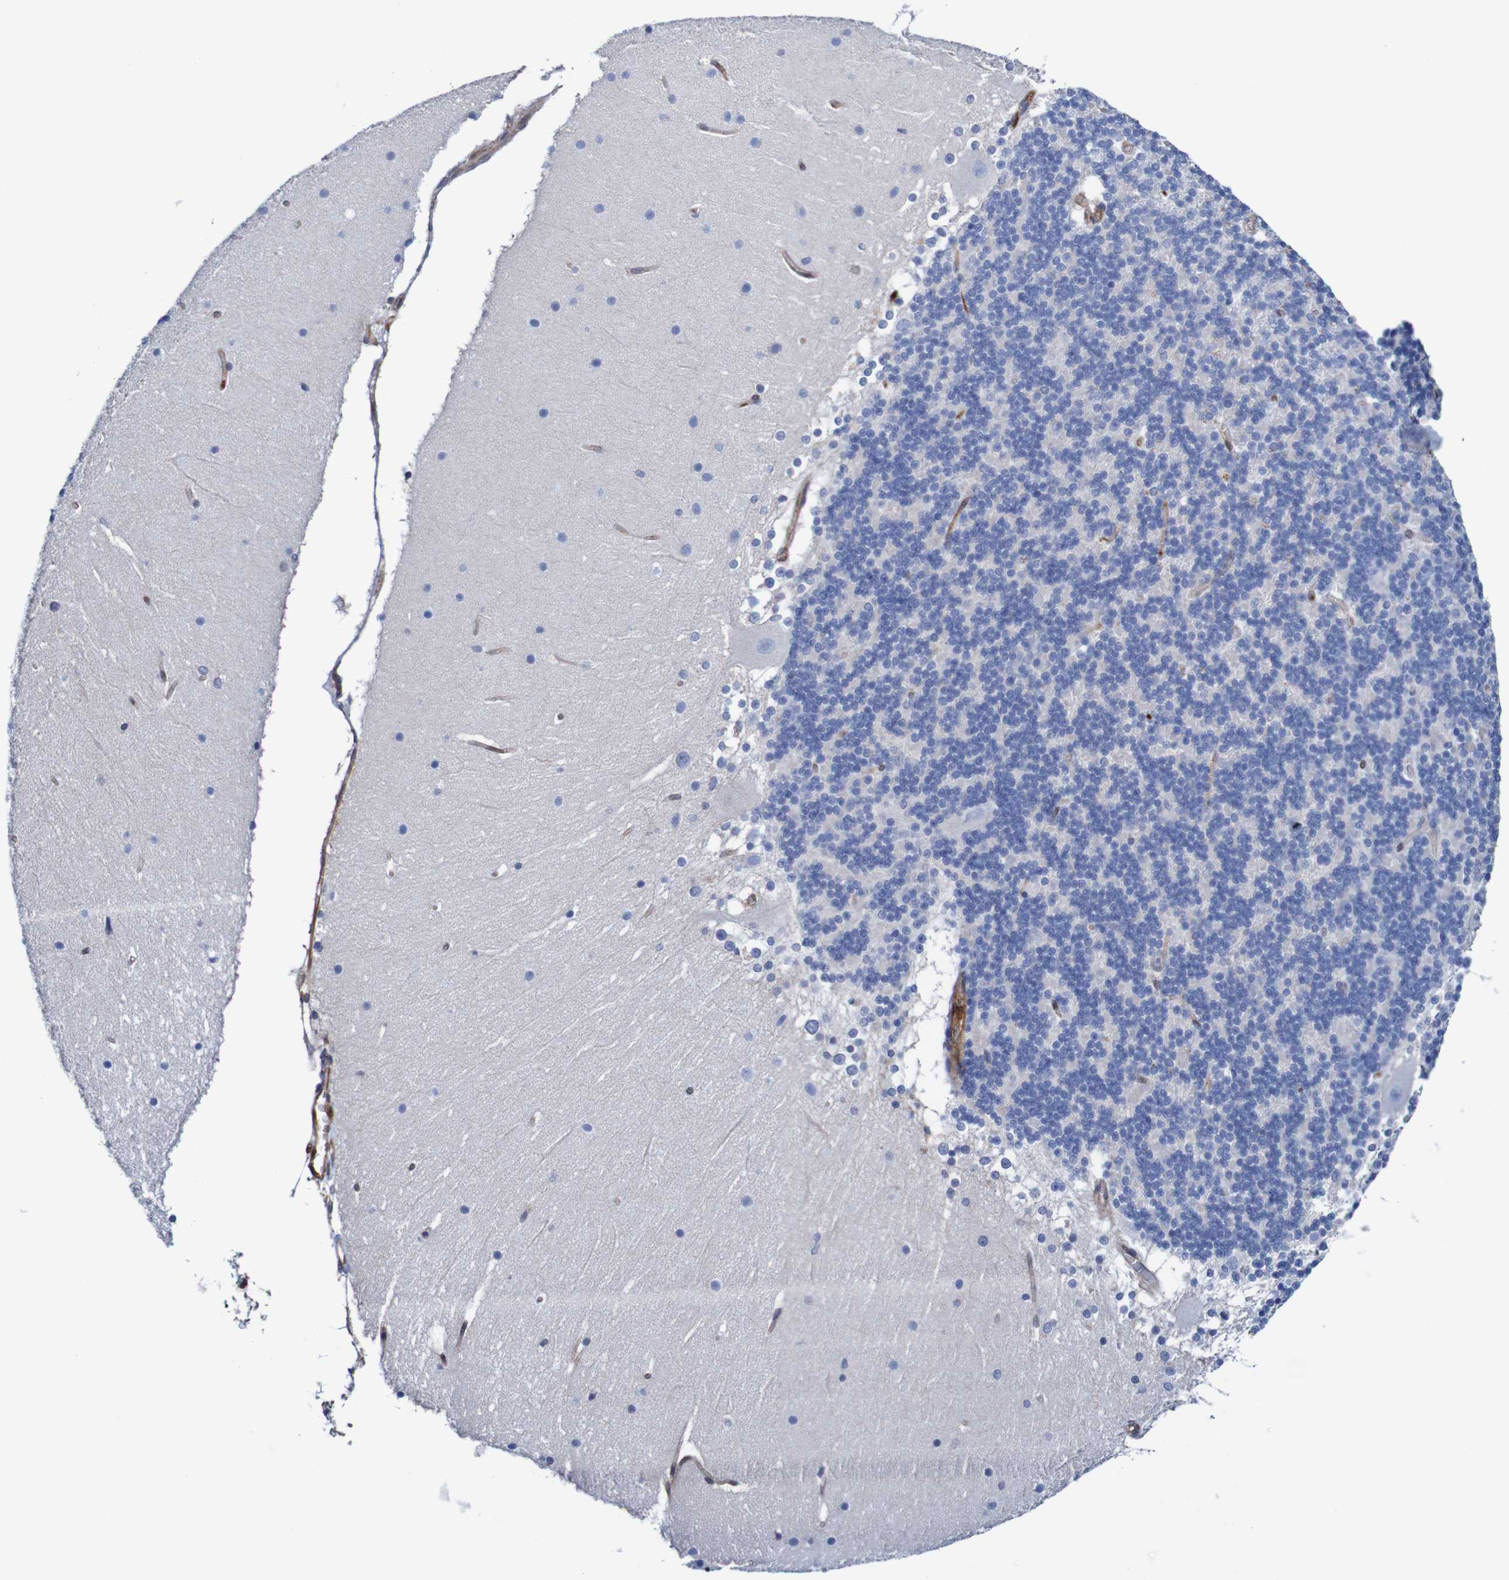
{"staining": {"intensity": "negative", "quantity": "none", "location": "none"}, "tissue": "cerebellum", "cell_type": "Cells in granular layer", "image_type": "normal", "snomed": [{"axis": "morphology", "description": "Normal tissue, NOS"}, {"axis": "topography", "description": "Cerebellum"}], "caption": "A micrograph of human cerebellum is negative for staining in cells in granular layer.", "gene": "RIGI", "patient": {"sex": "female", "age": 19}}